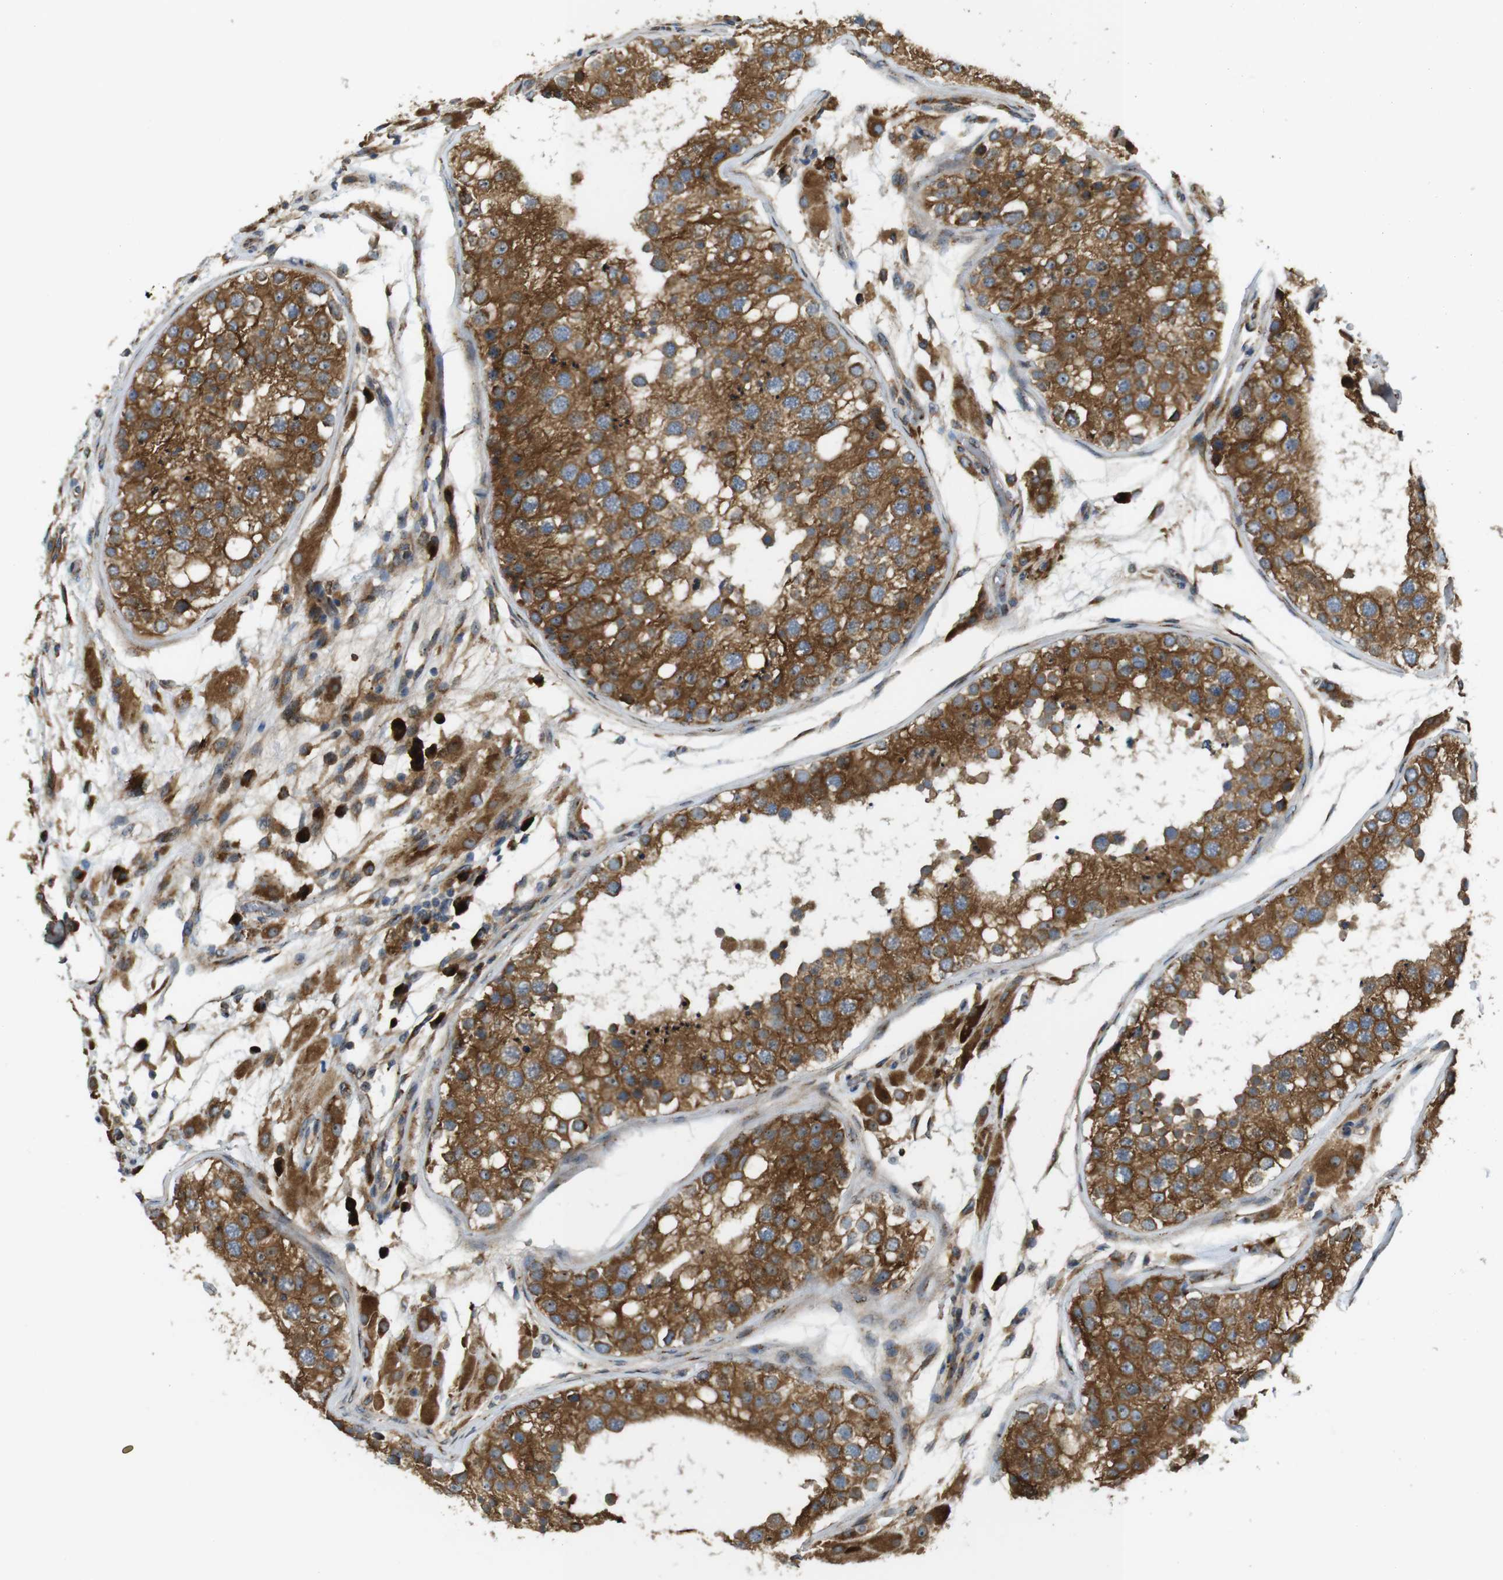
{"staining": {"intensity": "strong", "quantity": ">75%", "location": "cytoplasmic/membranous"}, "tissue": "testis", "cell_type": "Cells in seminiferous ducts", "image_type": "normal", "snomed": [{"axis": "morphology", "description": "Normal tissue, NOS"}, {"axis": "topography", "description": "Testis"}], "caption": "IHC (DAB) staining of benign testis exhibits strong cytoplasmic/membranous protein expression in about >75% of cells in seminiferous ducts. (DAB (3,3'-diaminobenzidine) IHC with brightfield microscopy, high magnification).", "gene": "TMEM143", "patient": {"sex": "male", "age": 26}}